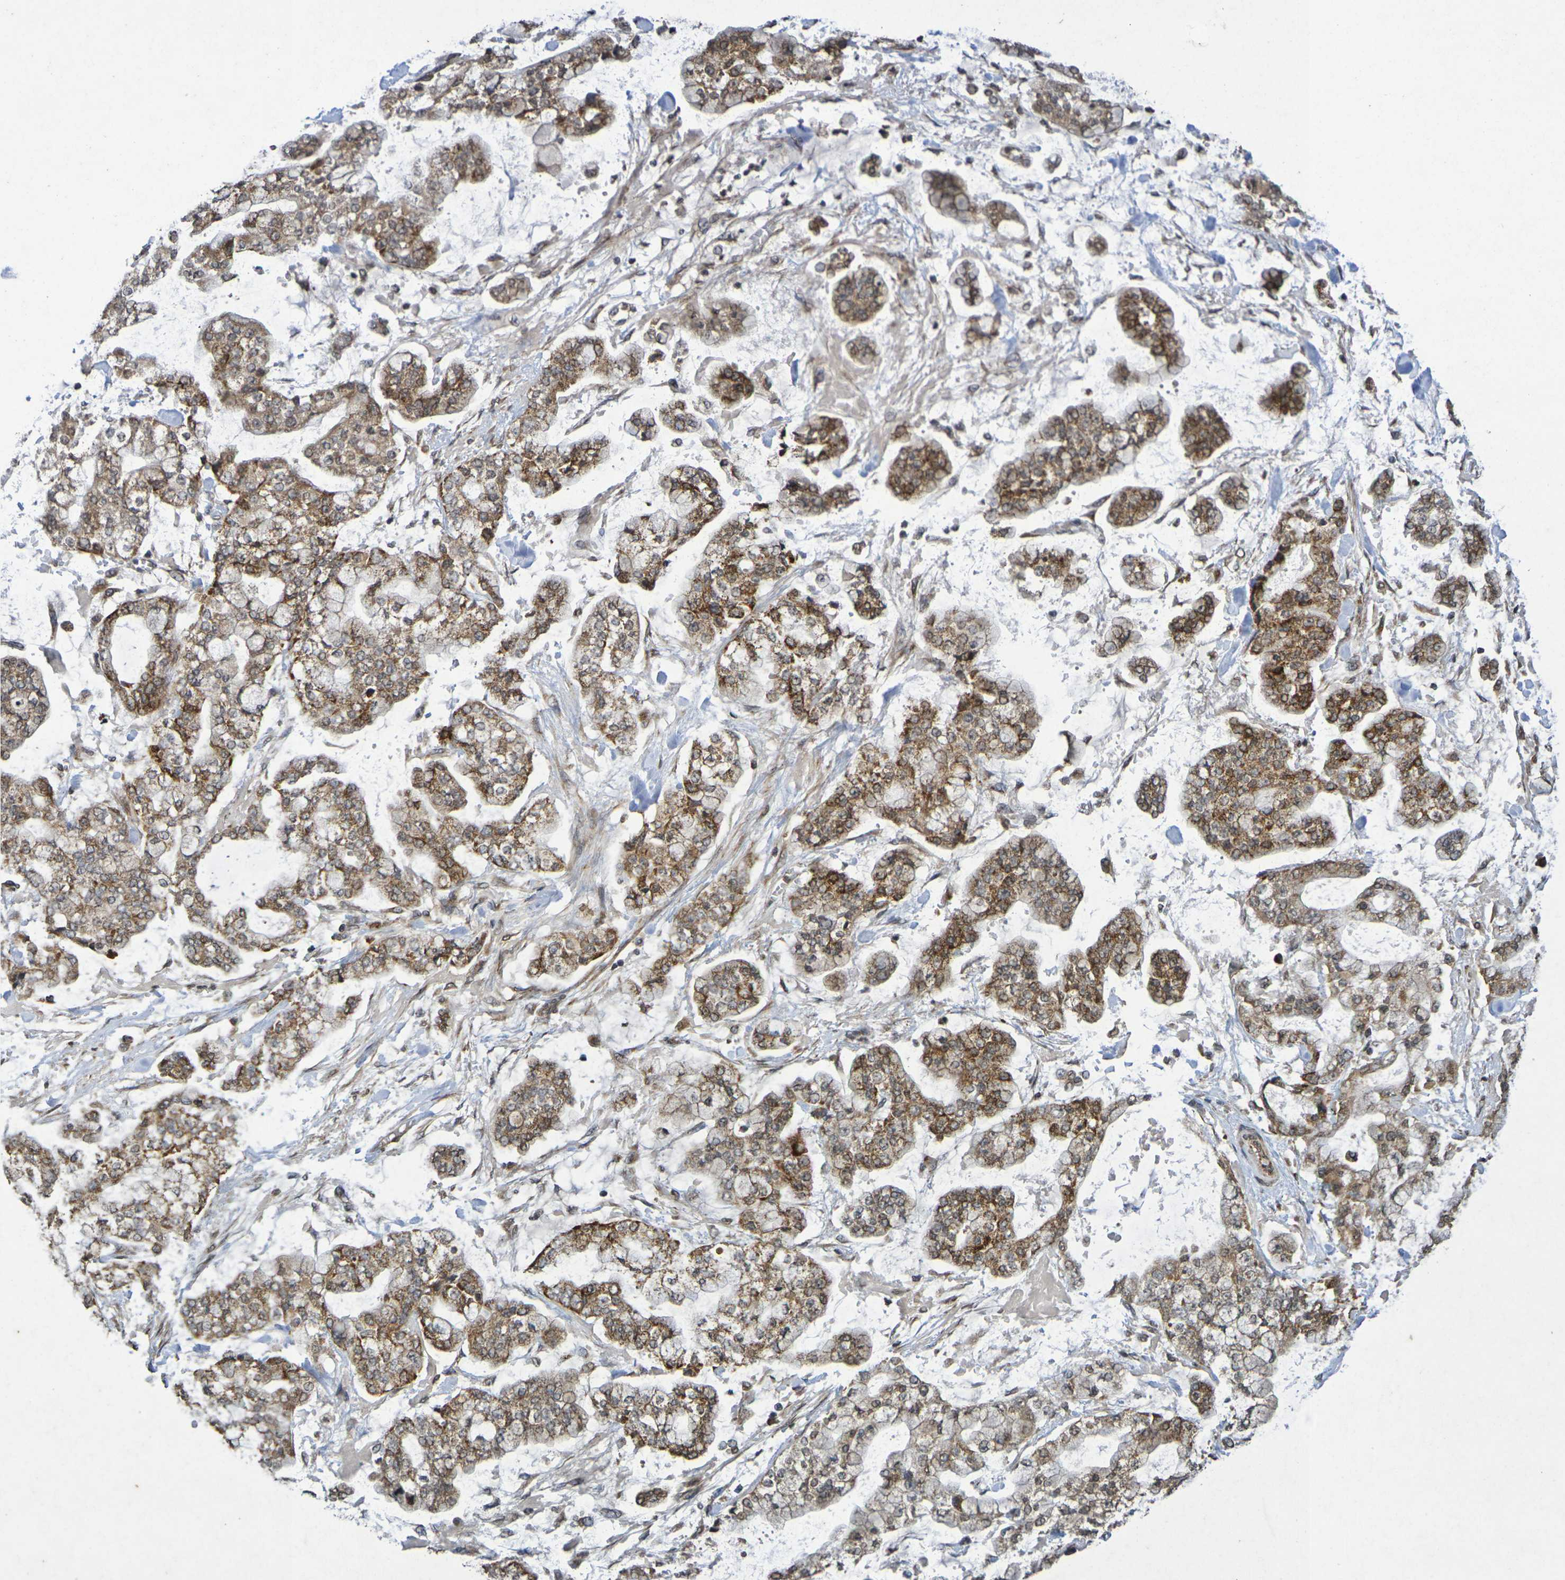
{"staining": {"intensity": "moderate", "quantity": ">75%", "location": "cytoplasmic/membranous"}, "tissue": "stomach cancer", "cell_type": "Tumor cells", "image_type": "cancer", "snomed": [{"axis": "morphology", "description": "Normal tissue, NOS"}, {"axis": "morphology", "description": "Adenocarcinoma, NOS"}, {"axis": "topography", "description": "Stomach, upper"}, {"axis": "topography", "description": "Stomach"}], "caption": "This image reveals stomach cancer (adenocarcinoma) stained with immunohistochemistry (IHC) to label a protein in brown. The cytoplasmic/membranous of tumor cells show moderate positivity for the protein. Nuclei are counter-stained blue.", "gene": "GUCY1A2", "patient": {"sex": "male", "age": 76}}